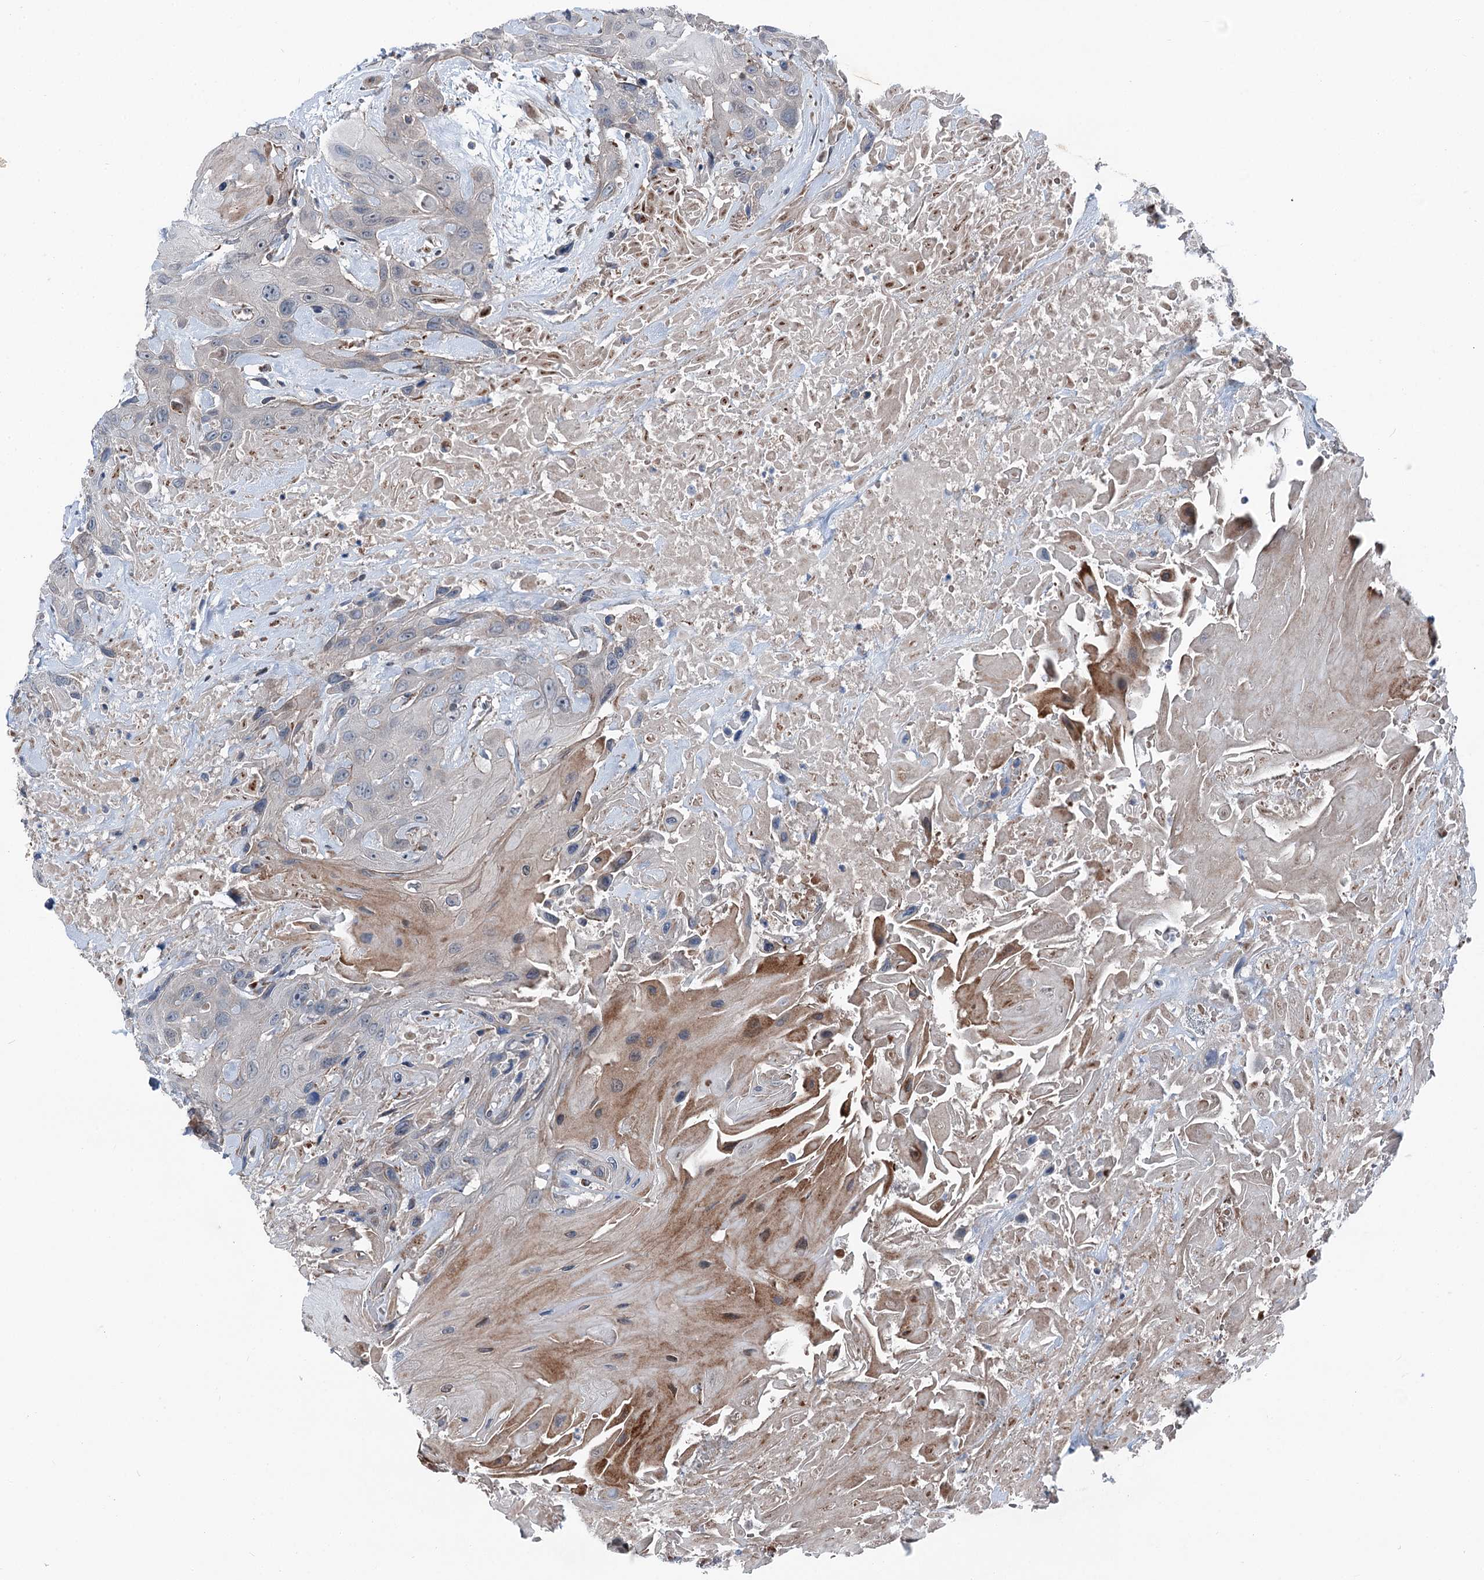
{"staining": {"intensity": "negative", "quantity": "none", "location": "none"}, "tissue": "head and neck cancer", "cell_type": "Tumor cells", "image_type": "cancer", "snomed": [{"axis": "morphology", "description": "Squamous cell carcinoma, NOS"}, {"axis": "topography", "description": "Head-Neck"}], "caption": "The image demonstrates no staining of tumor cells in head and neck cancer (squamous cell carcinoma).", "gene": "POLR1D", "patient": {"sex": "male", "age": 81}}